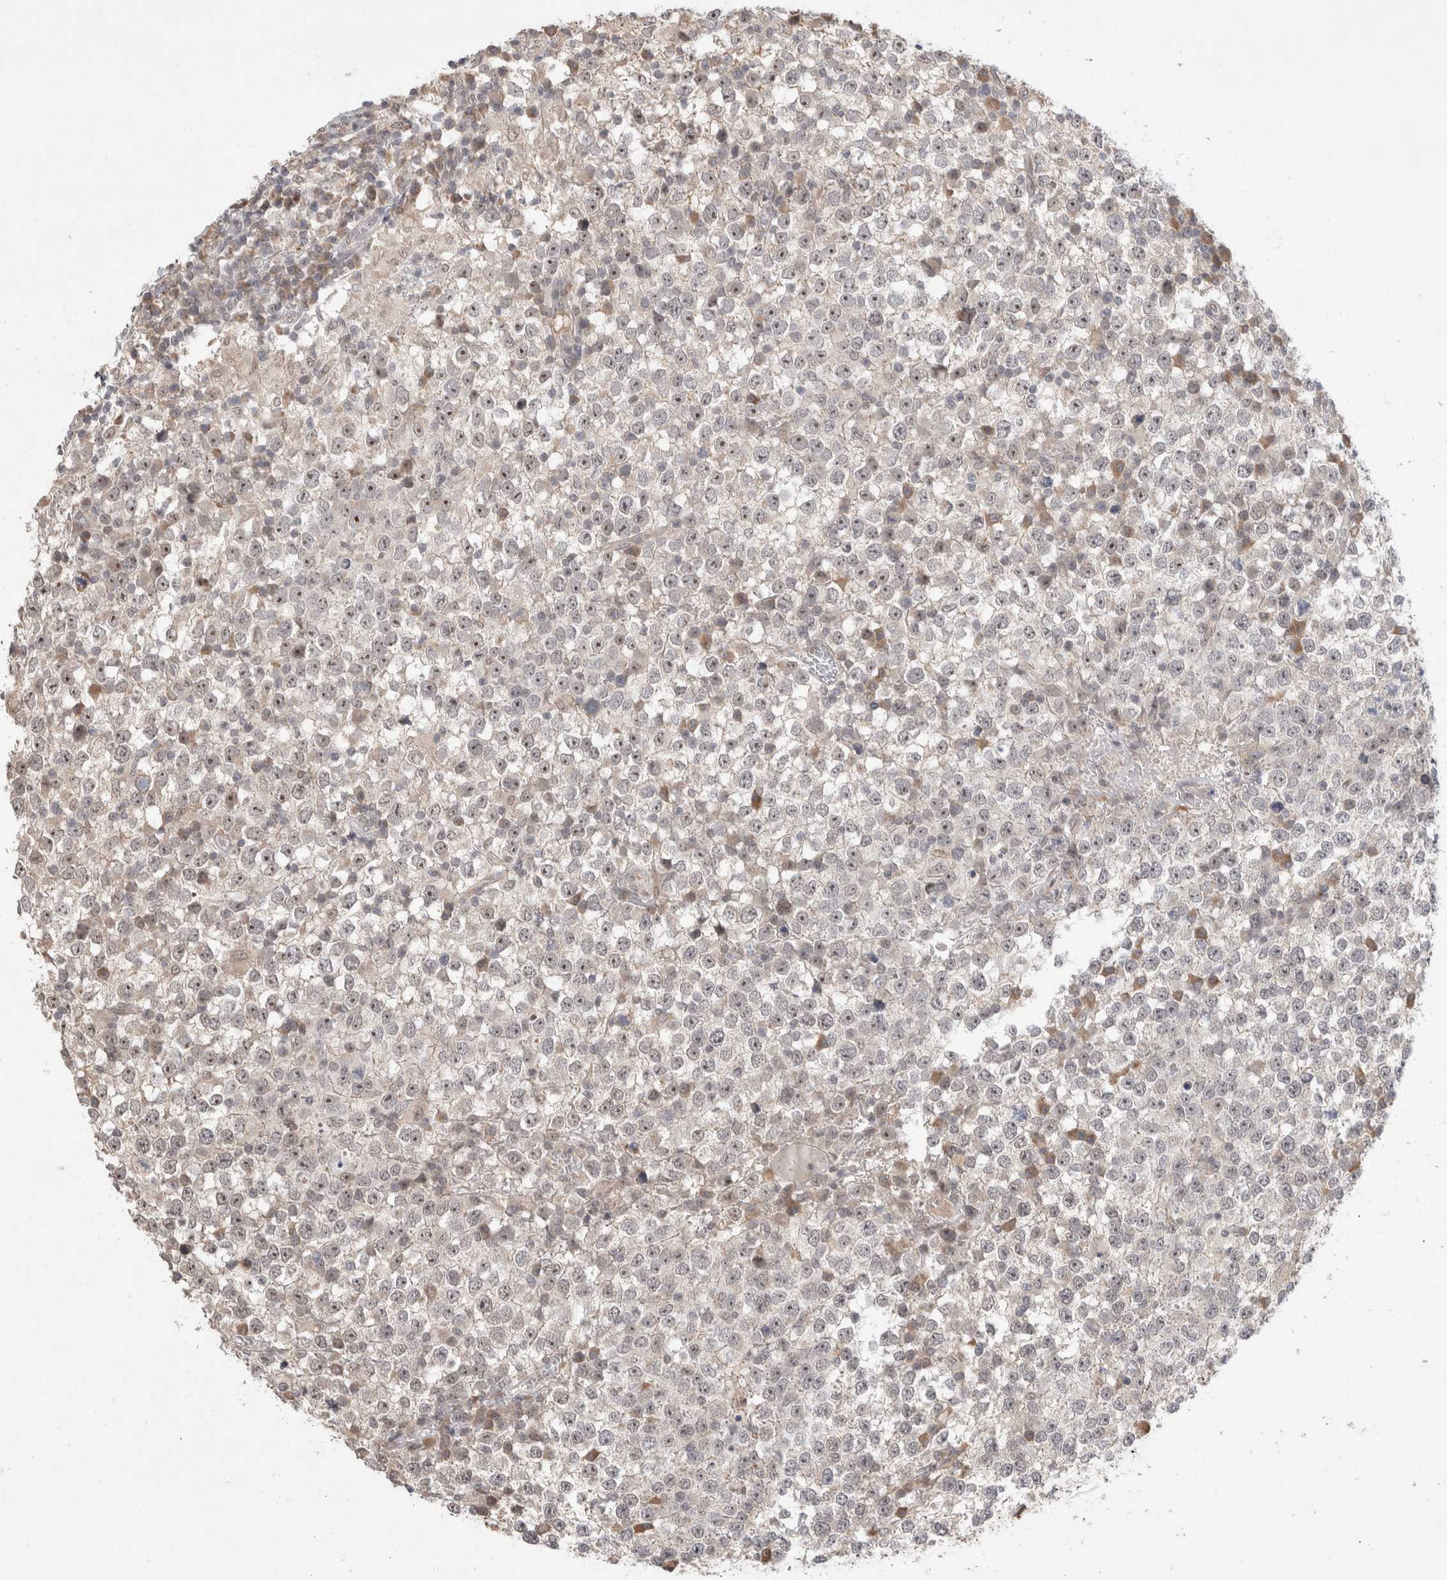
{"staining": {"intensity": "weak", "quantity": "<25%", "location": "nuclear"}, "tissue": "testis cancer", "cell_type": "Tumor cells", "image_type": "cancer", "snomed": [{"axis": "morphology", "description": "Seminoma, NOS"}, {"axis": "topography", "description": "Testis"}], "caption": "IHC of seminoma (testis) displays no staining in tumor cells. (DAB immunohistochemistry with hematoxylin counter stain).", "gene": "SYDE2", "patient": {"sex": "male", "age": 65}}